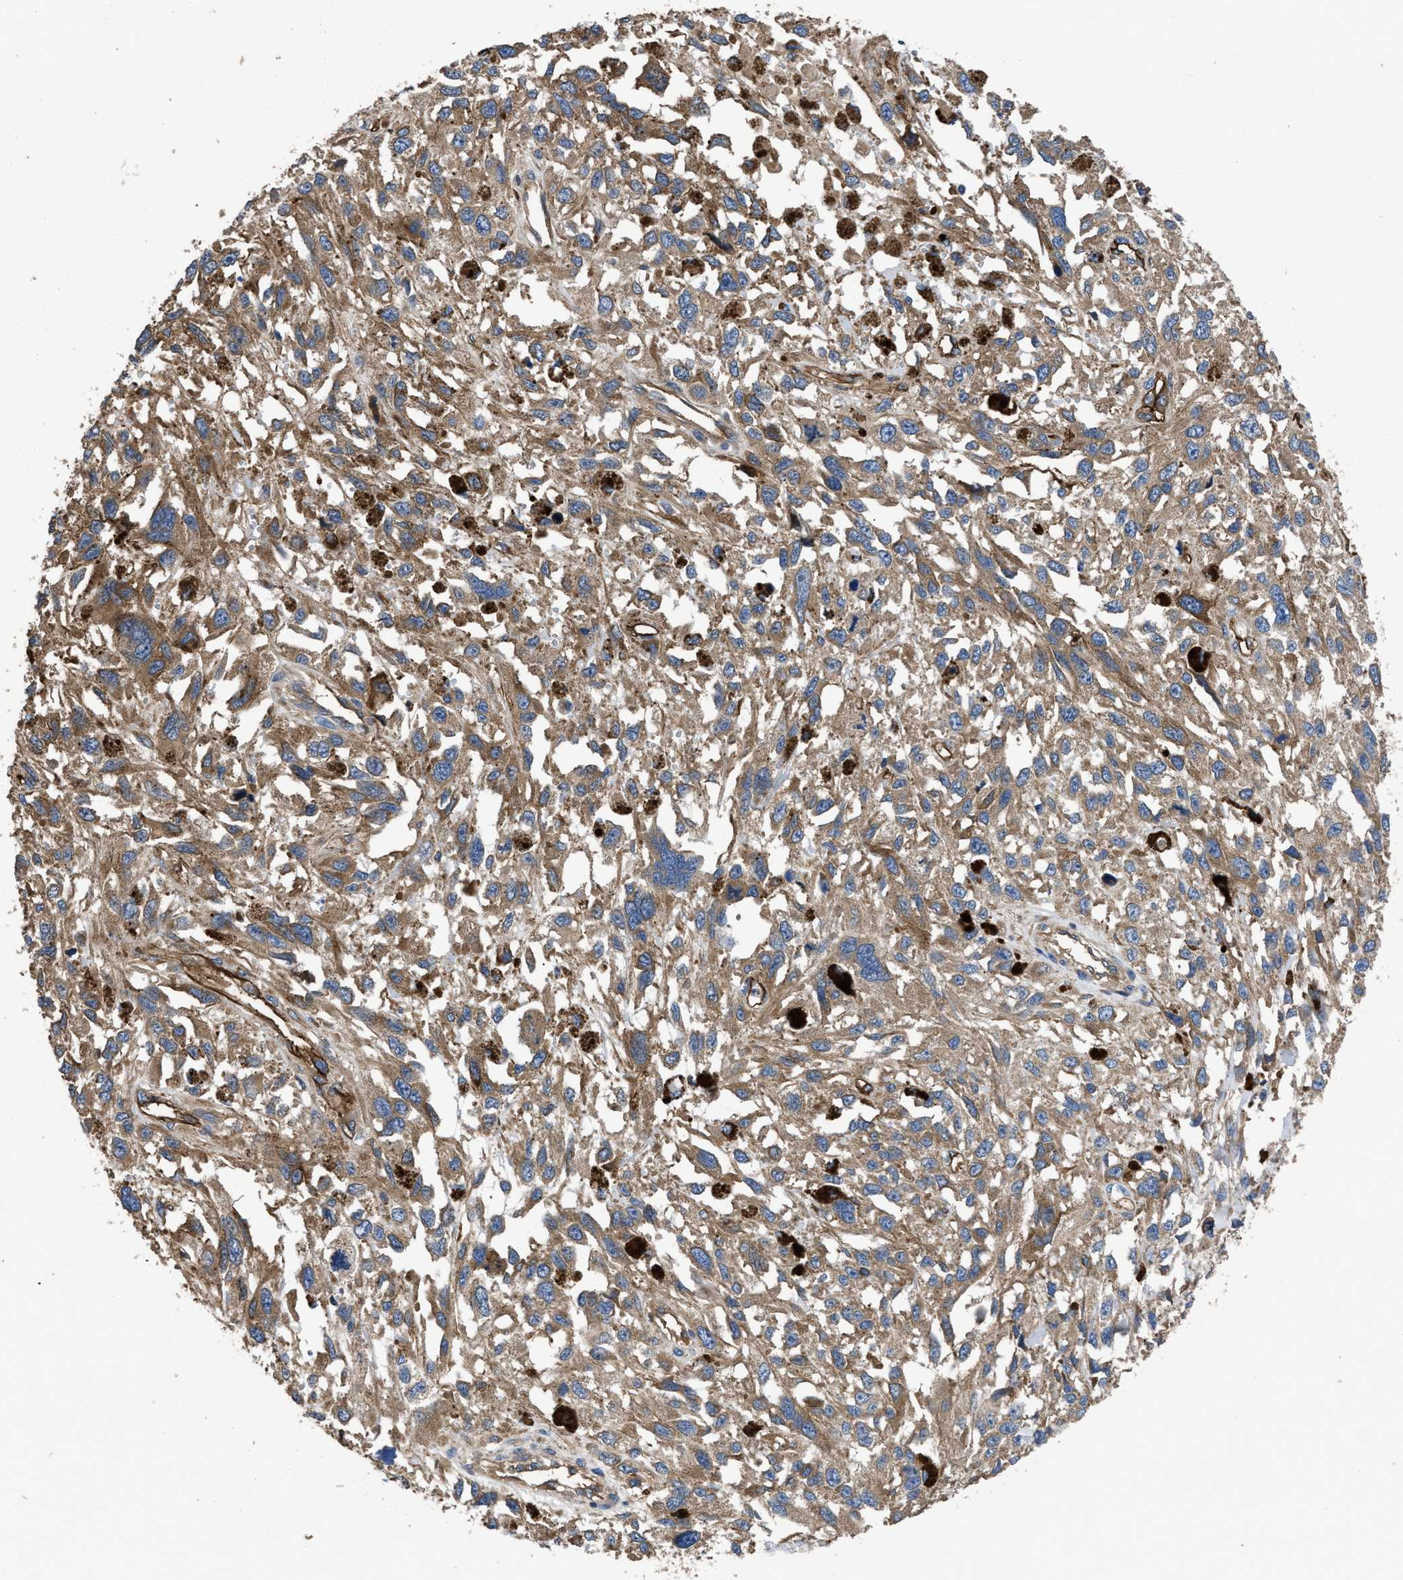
{"staining": {"intensity": "moderate", "quantity": ">75%", "location": "cytoplasmic/membranous"}, "tissue": "melanoma", "cell_type": "Tumor cells", "image_type": "cancer", "snomed": [{"axis": "morphology", "description": "Malignant melanoma, Metastatic site"}, {"axis": "topography", "description": "Lymph node"}], "caption": "This is an image of immunohistochemistry (IHC) staining of melanoma, which shows moderate staining in the cytoplasmic/membranous of tumor cells.", "gene": "NT5E", "patient": {"sex": "male", "age": 59}}